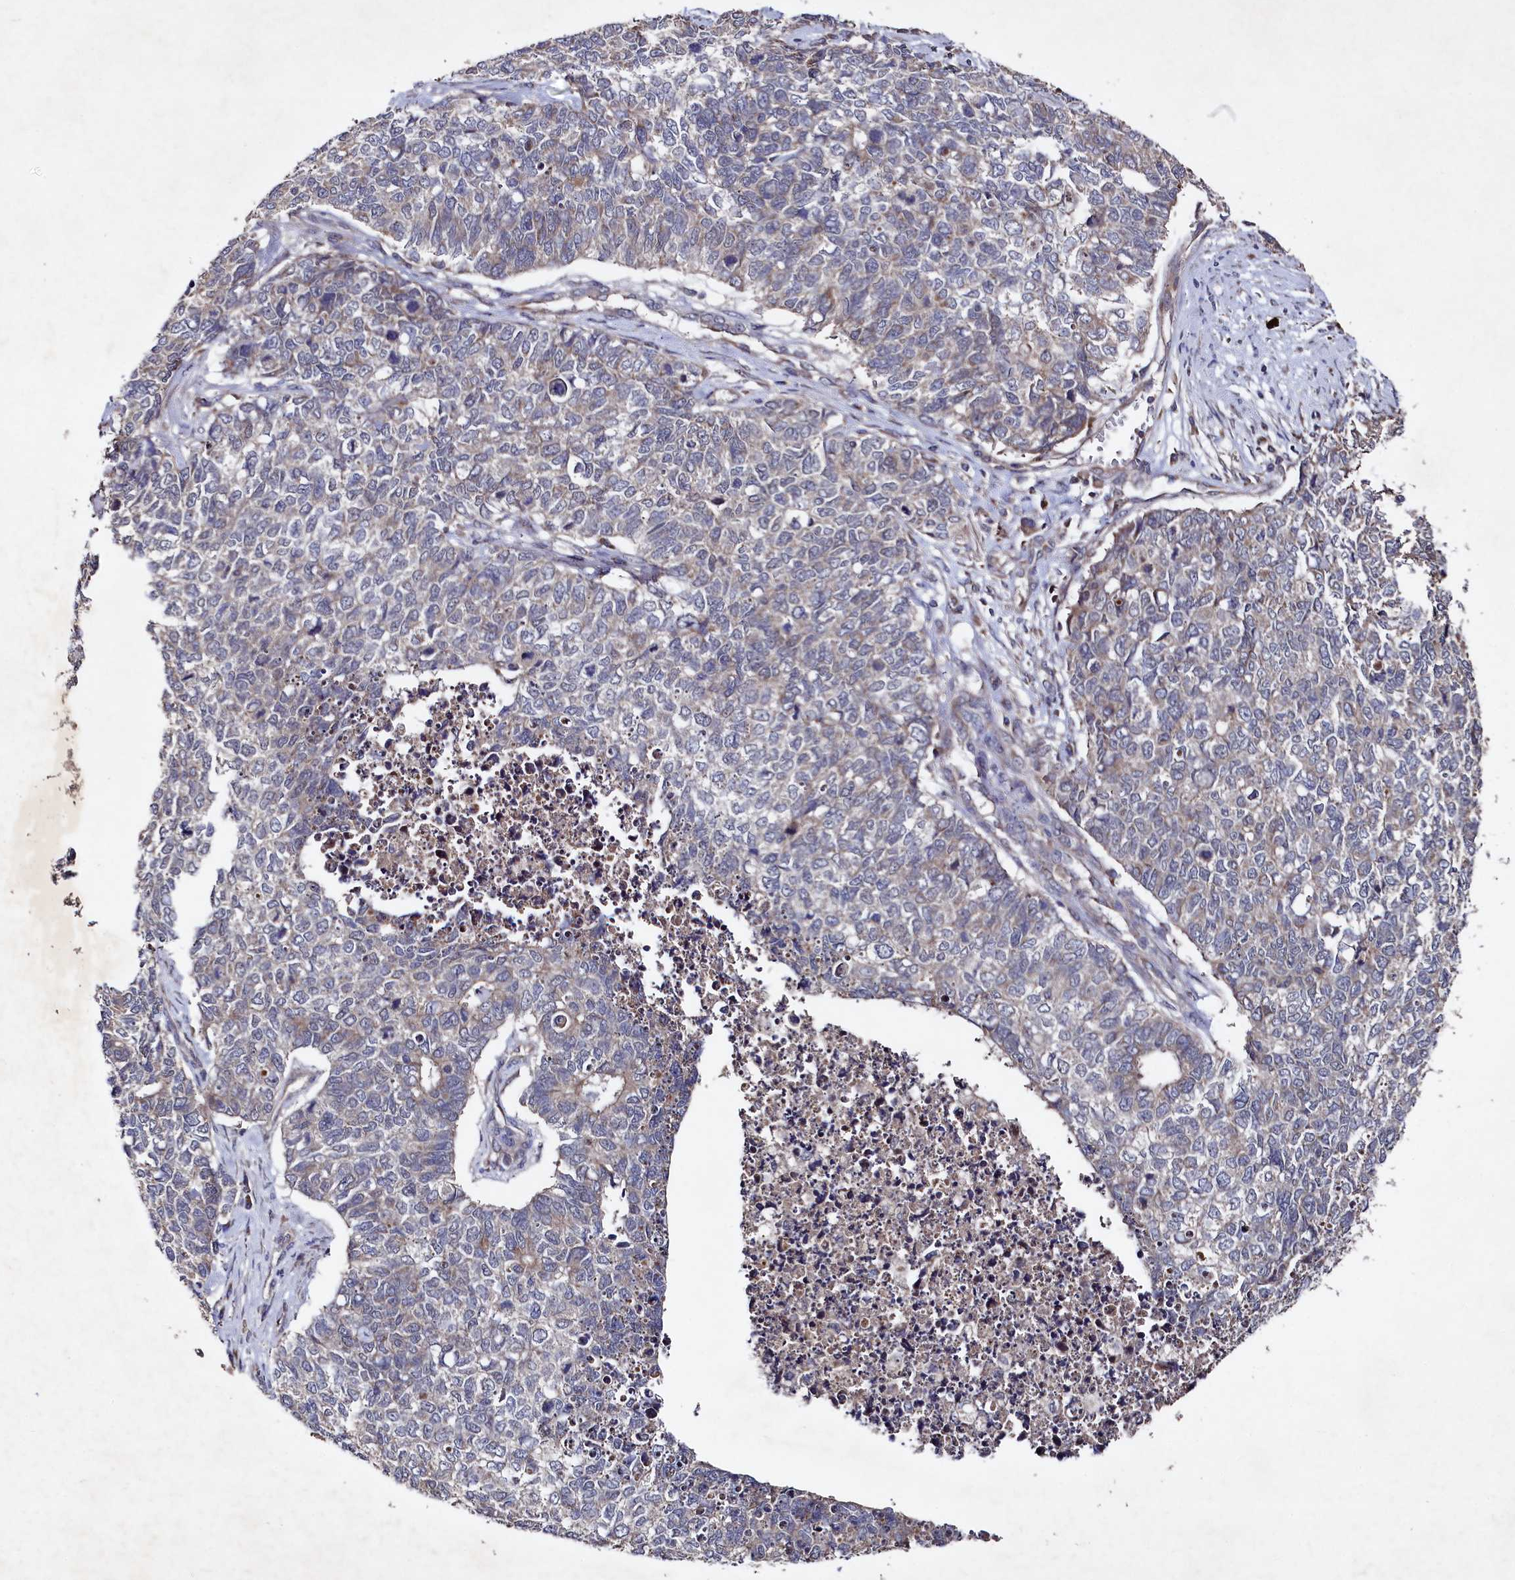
{"staining": {"intensity": "negative", "quantity": "none", "location": "none"}, "tissue": "cervical cancer", "cell_type": "Tumor cells", "image_type": "cancer", "snomed": [{"axis": "morphology", "description": "Squamous cell carcinoma, NOS"}, {"axis": "topography", "description": "Cervix"}], "caption": "Protein analysis of cervical squamous cell carcinoma reveals no significant expression in tumor cells.", "gene": "SUPV3L1", "patient": {"sex": "female", "age": 63}}